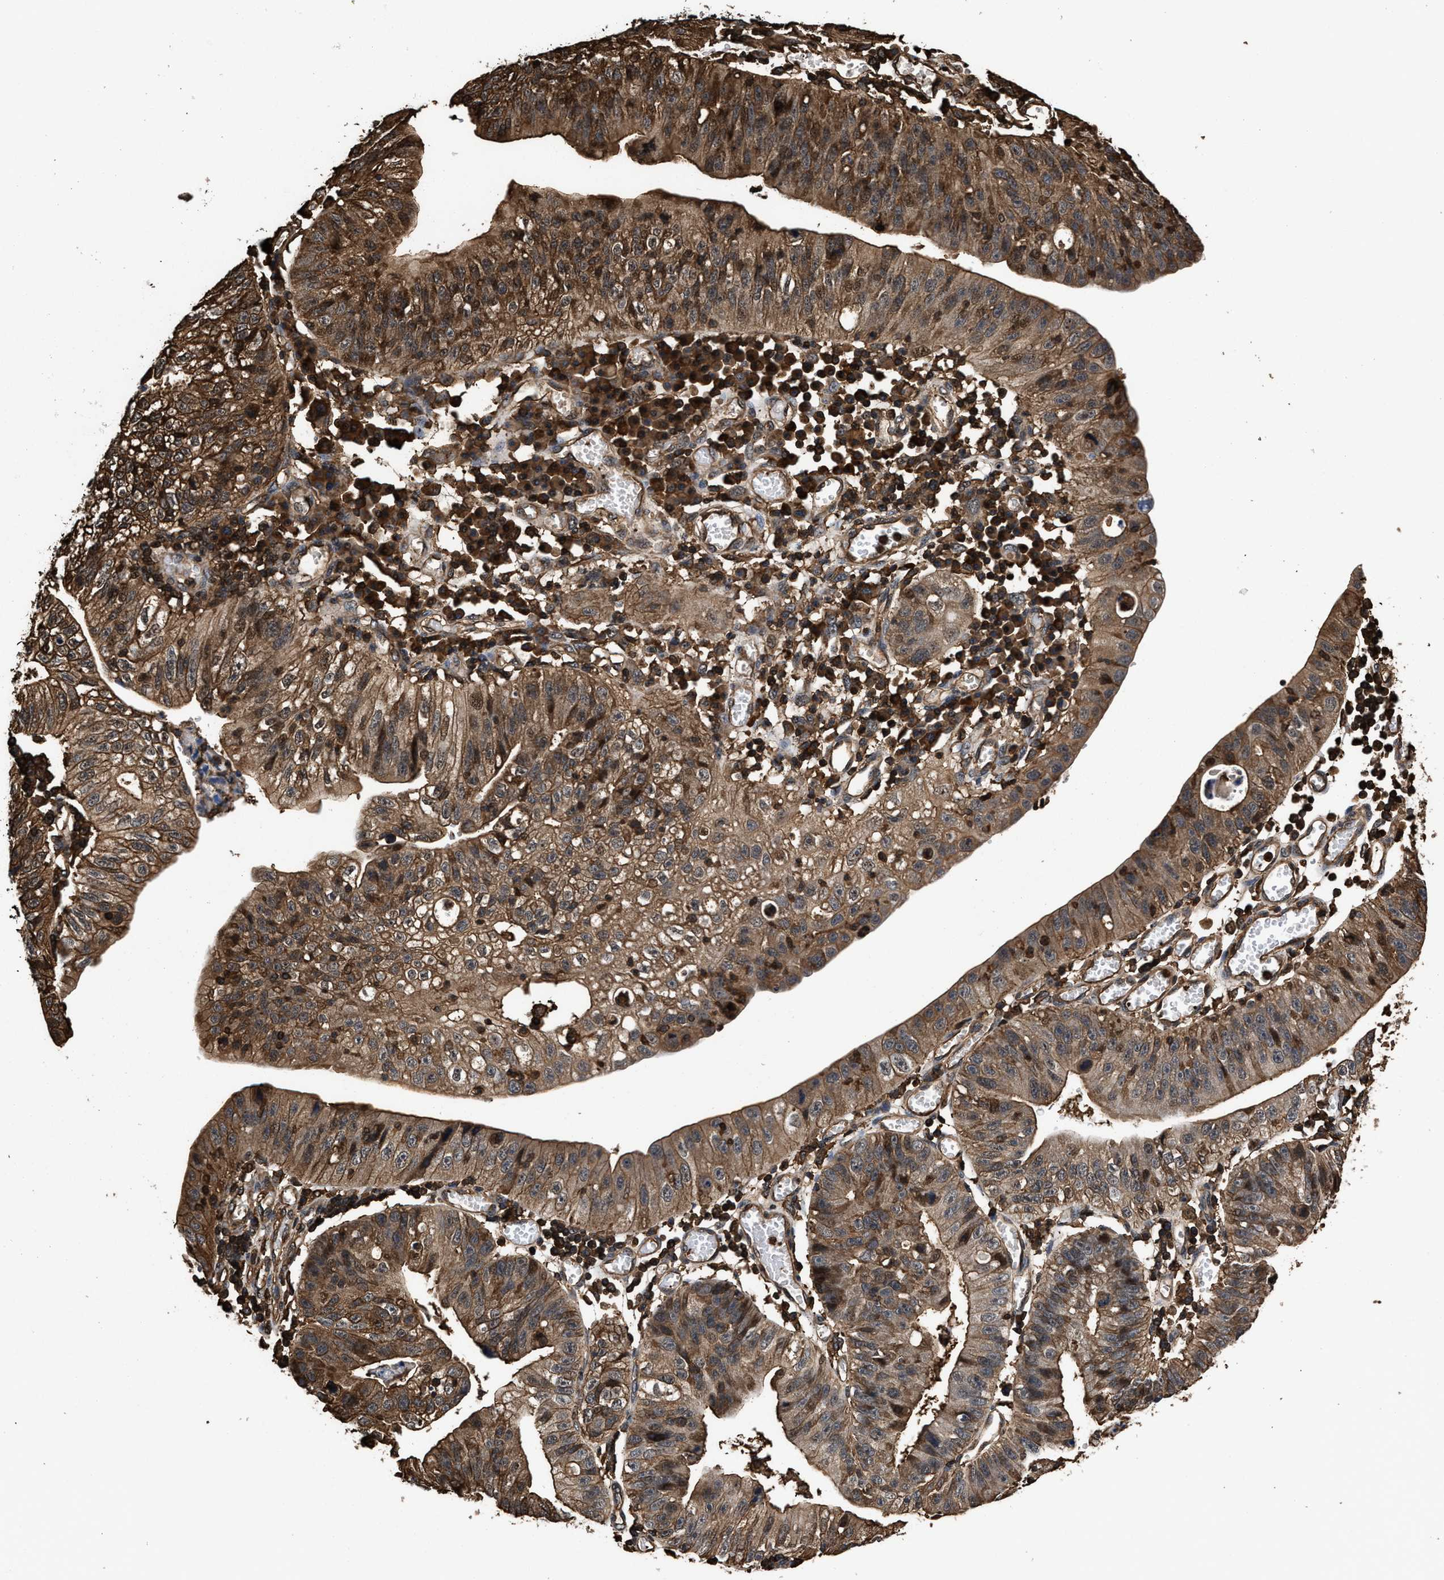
{"staining": {"intensity": "moderate", "quantity": ">75%", "location": "cytoplasmic/membranous,nuclear"}, "tissue": "stomach cancer", "cell_type": "Tumor cells", "image_type": "cancer", "snomed": [{"axis": "morphology", "description": "Adenocarcinoma, NOS"}, {"axis": "topography", "description": "Stomach"}], "caption": "Stomach cancer stained for a protein exhibits moderate cytoplasmic/membranous and nuclear positivity in tumor cells. The staining is performed using DAB (3,3'-diaminobenzidine) brown chromogen to label protein expression. The nuclei are counter-stained blue using hematoxylin.", "gene": "KBTBD2", "patient": {"sex": "male", "age": 59}}